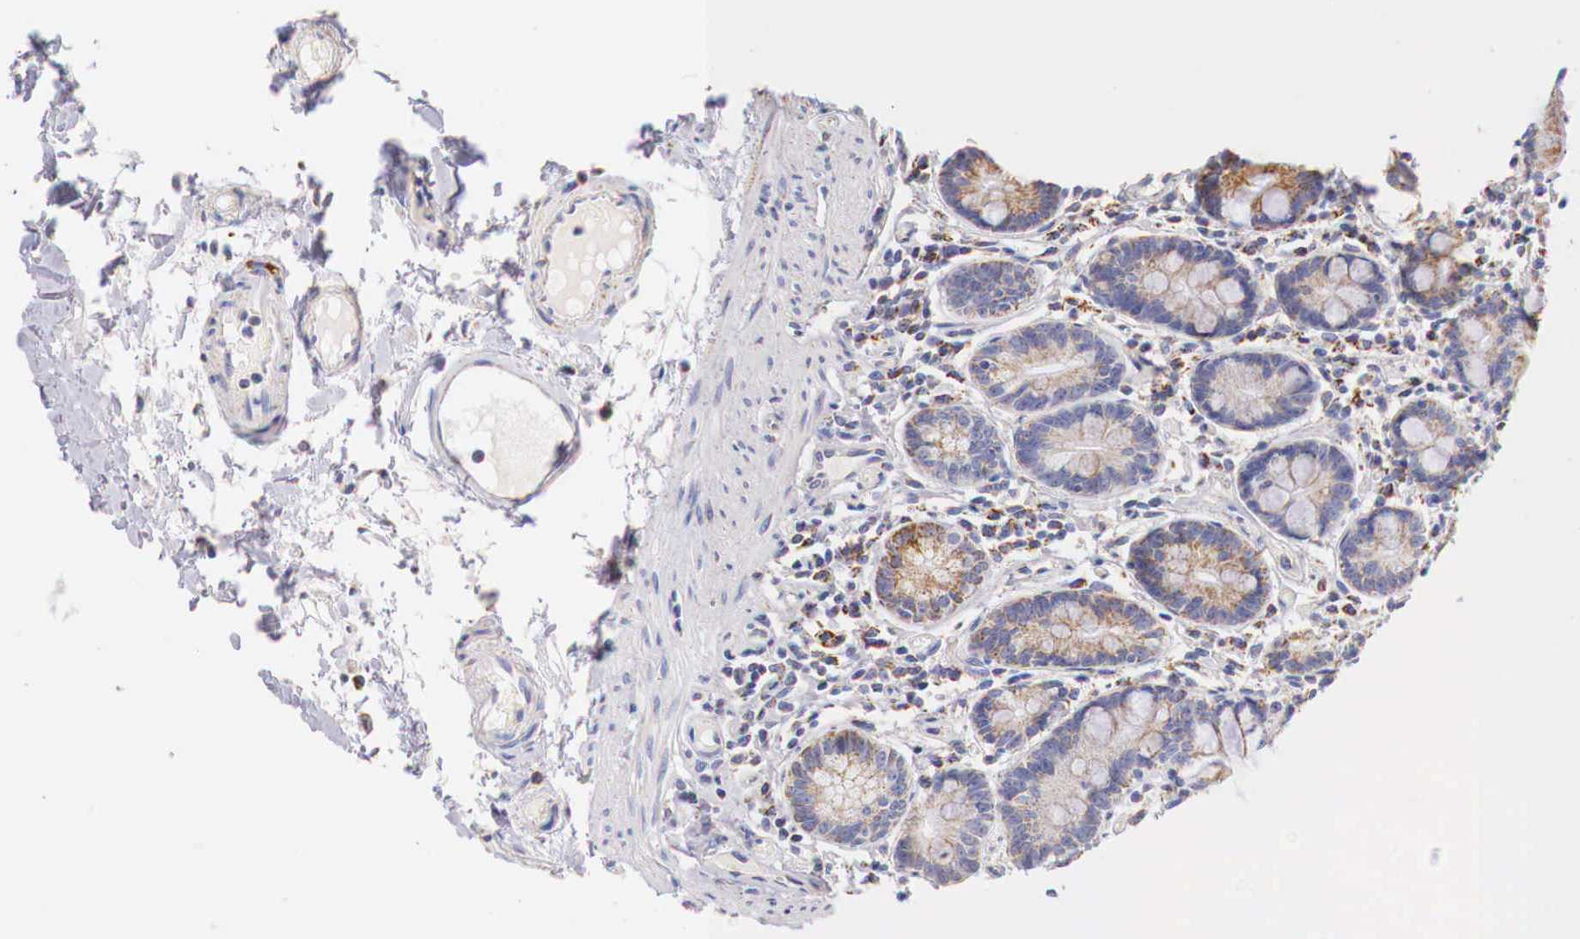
{"staining": {"intensity": "moderate", "quantity": ">75%", "location": "cytoplasmic/membranous"}, "tissue": "small intestine", "cell_type": "Glandular cells", "image_type": "normal", "snomed": [{"axis": "morphology", "description": "Normal tissue, NOS"}, {"axis": "topography", "description": "Small intestine"}], "caption": "DAB (3,3'-diaminobenzidine) immunohistochemical staining of benign small intestine demonstrates moderate cytoplasmic/membranous protein staining in about >75% of glandular cells.", "gene": "IDH3G", "patient": {"sex": "female", "age": 69}}